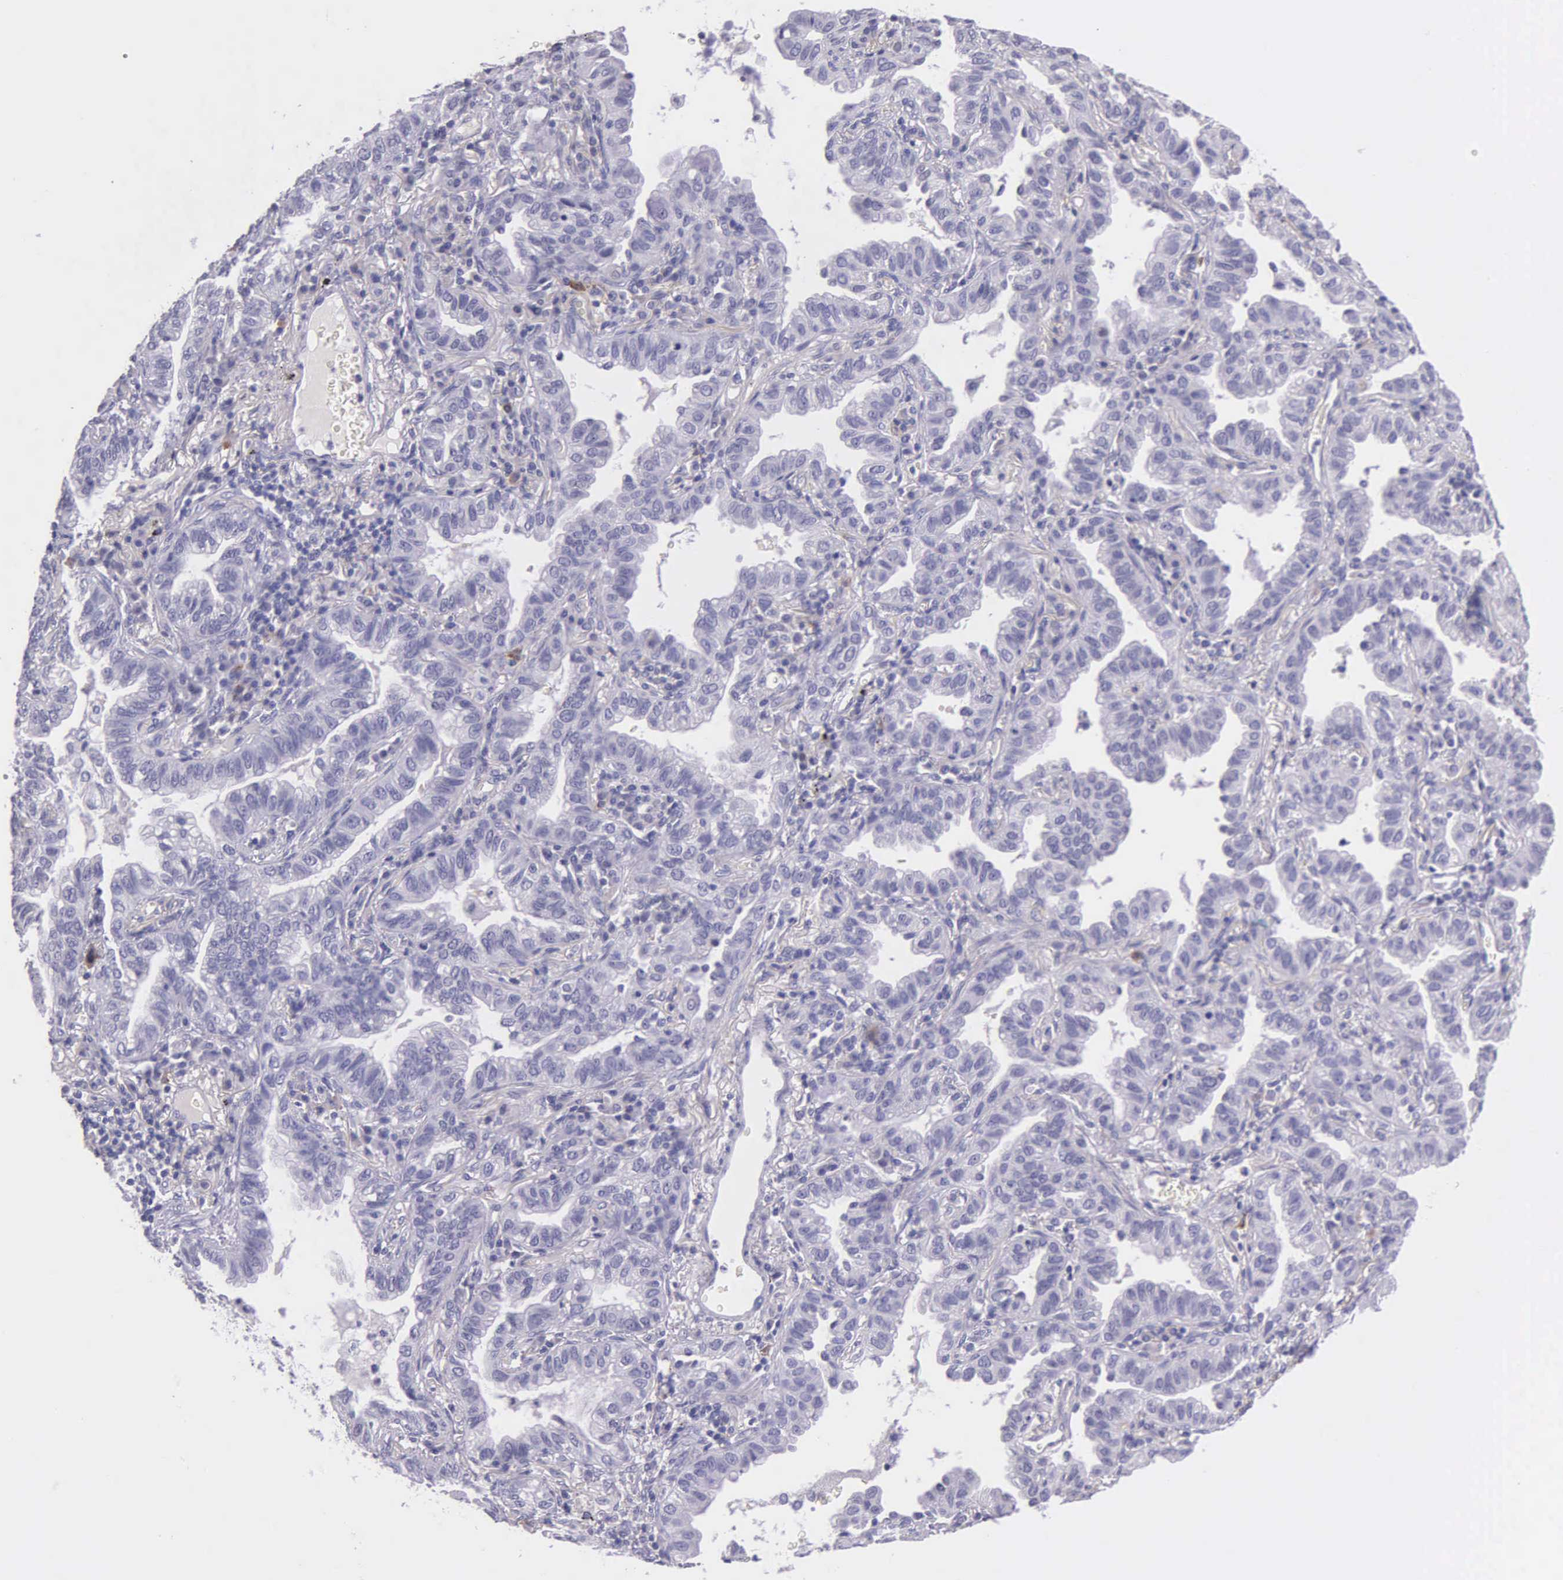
{"staining": {"intensity": "negative", "quantity": "none", "location": "none"}, "tissue": "lung cancer", "cell_type": "Tumor cells", "image_type": "cancer", "snomed": [{"axis": "morphology", "description": "Adenocarcinoma, NOS"}, {"axis": "topography", "description": "Lung"}], "caption": "High power microscopy image of an IHC photomicrograph of adenocarcinoma (lung), revealing no significant expression in tumor cells. (IHC, brightfield microscopy, high magnification).", "gene": "THSD7A", "patient": {"sex": "female", "age": 50}}